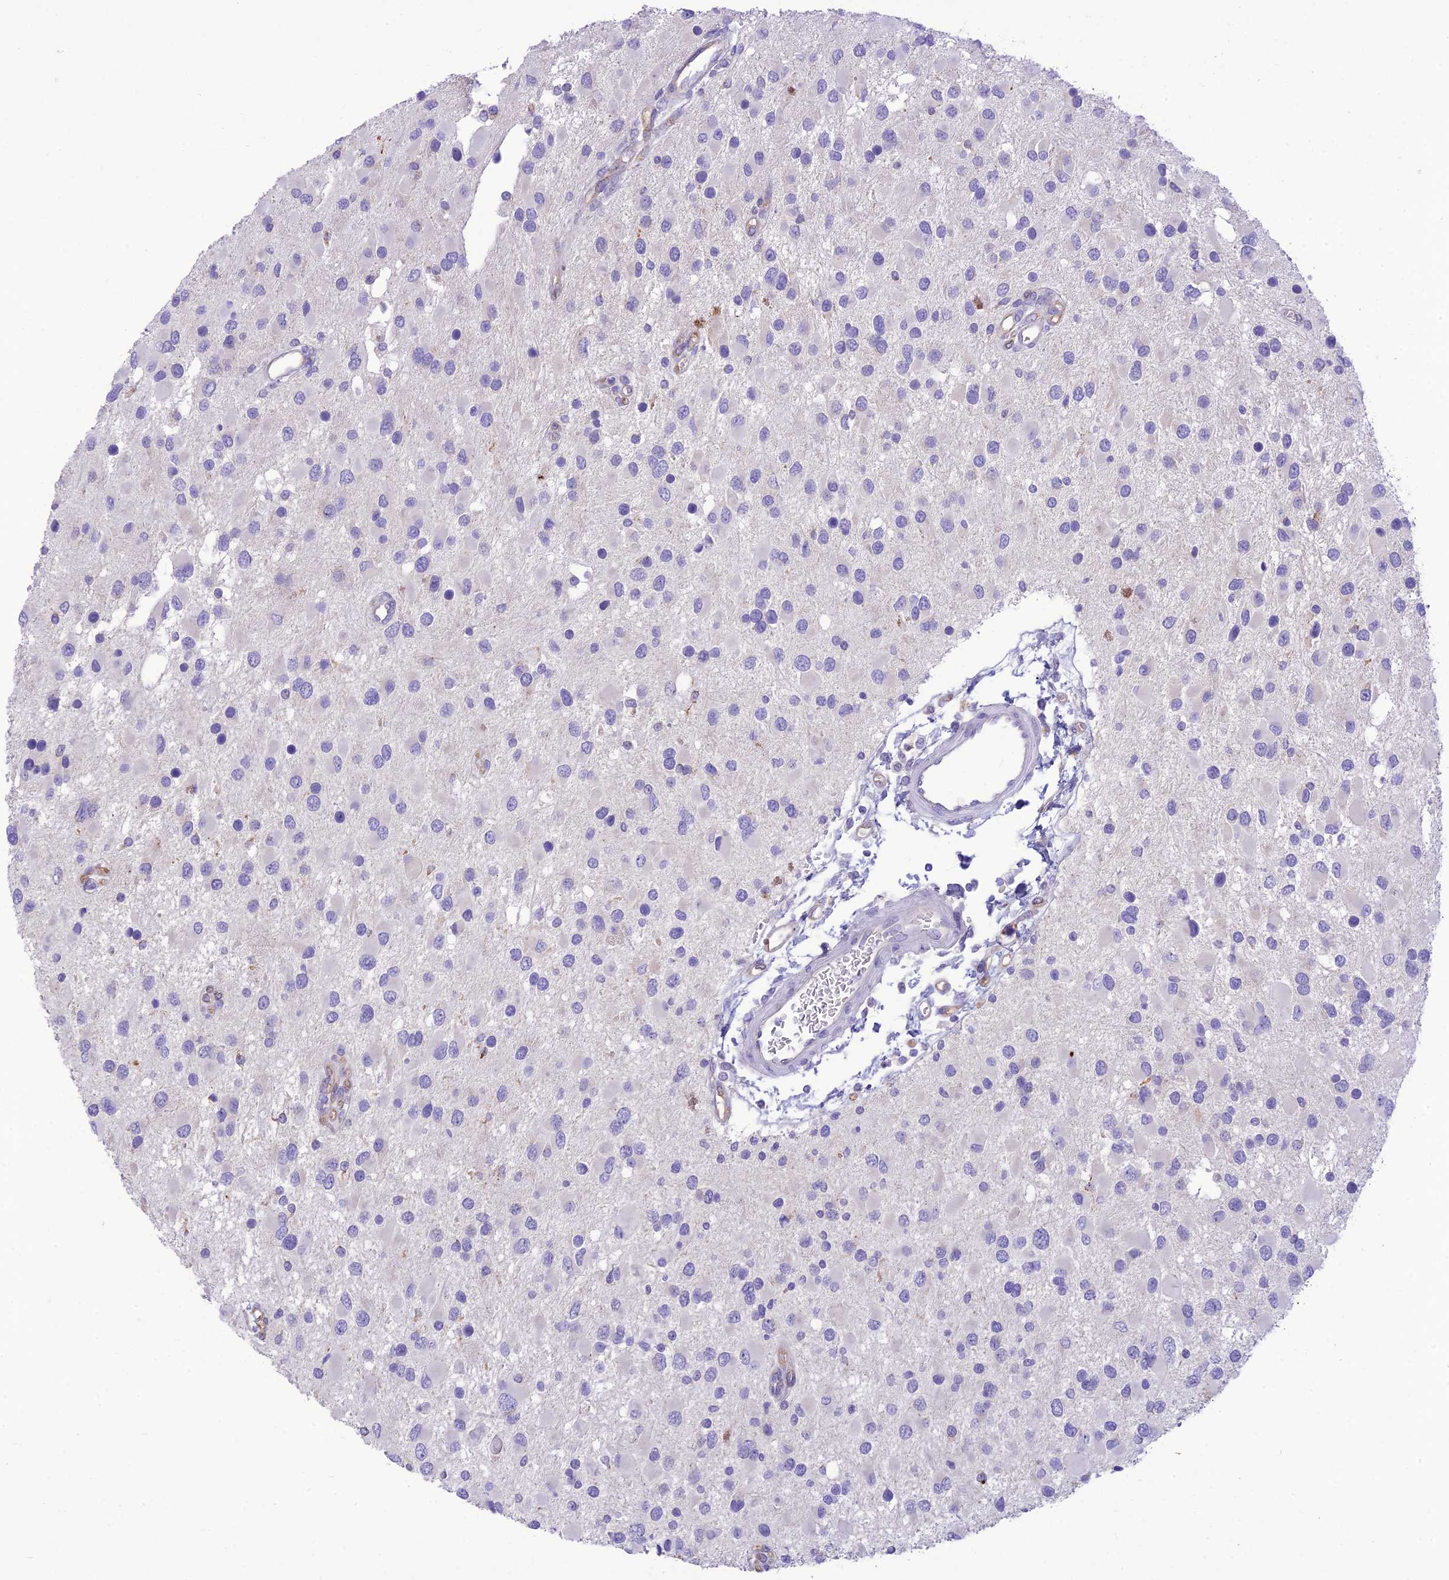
{"staining": {"intensity": "negative", "quantity": "none", "location": "none"}, "tissue": "glioma", "cell_type": "Tumor cells", "image_type": "cancer", "snomed": [{"axis": "morphology", "description": "Glioma, malignant, High grade"}, {"axis": "topography", "description": "Brain"}], "caption": "This image is of glioma stained with immunohistochemistry to label a protein in brown with the nuclei are counter-stained blue. There is no expression in tumor cells.", "gene": "DHDH", "patient": {"sex": "male", "age": 53}}